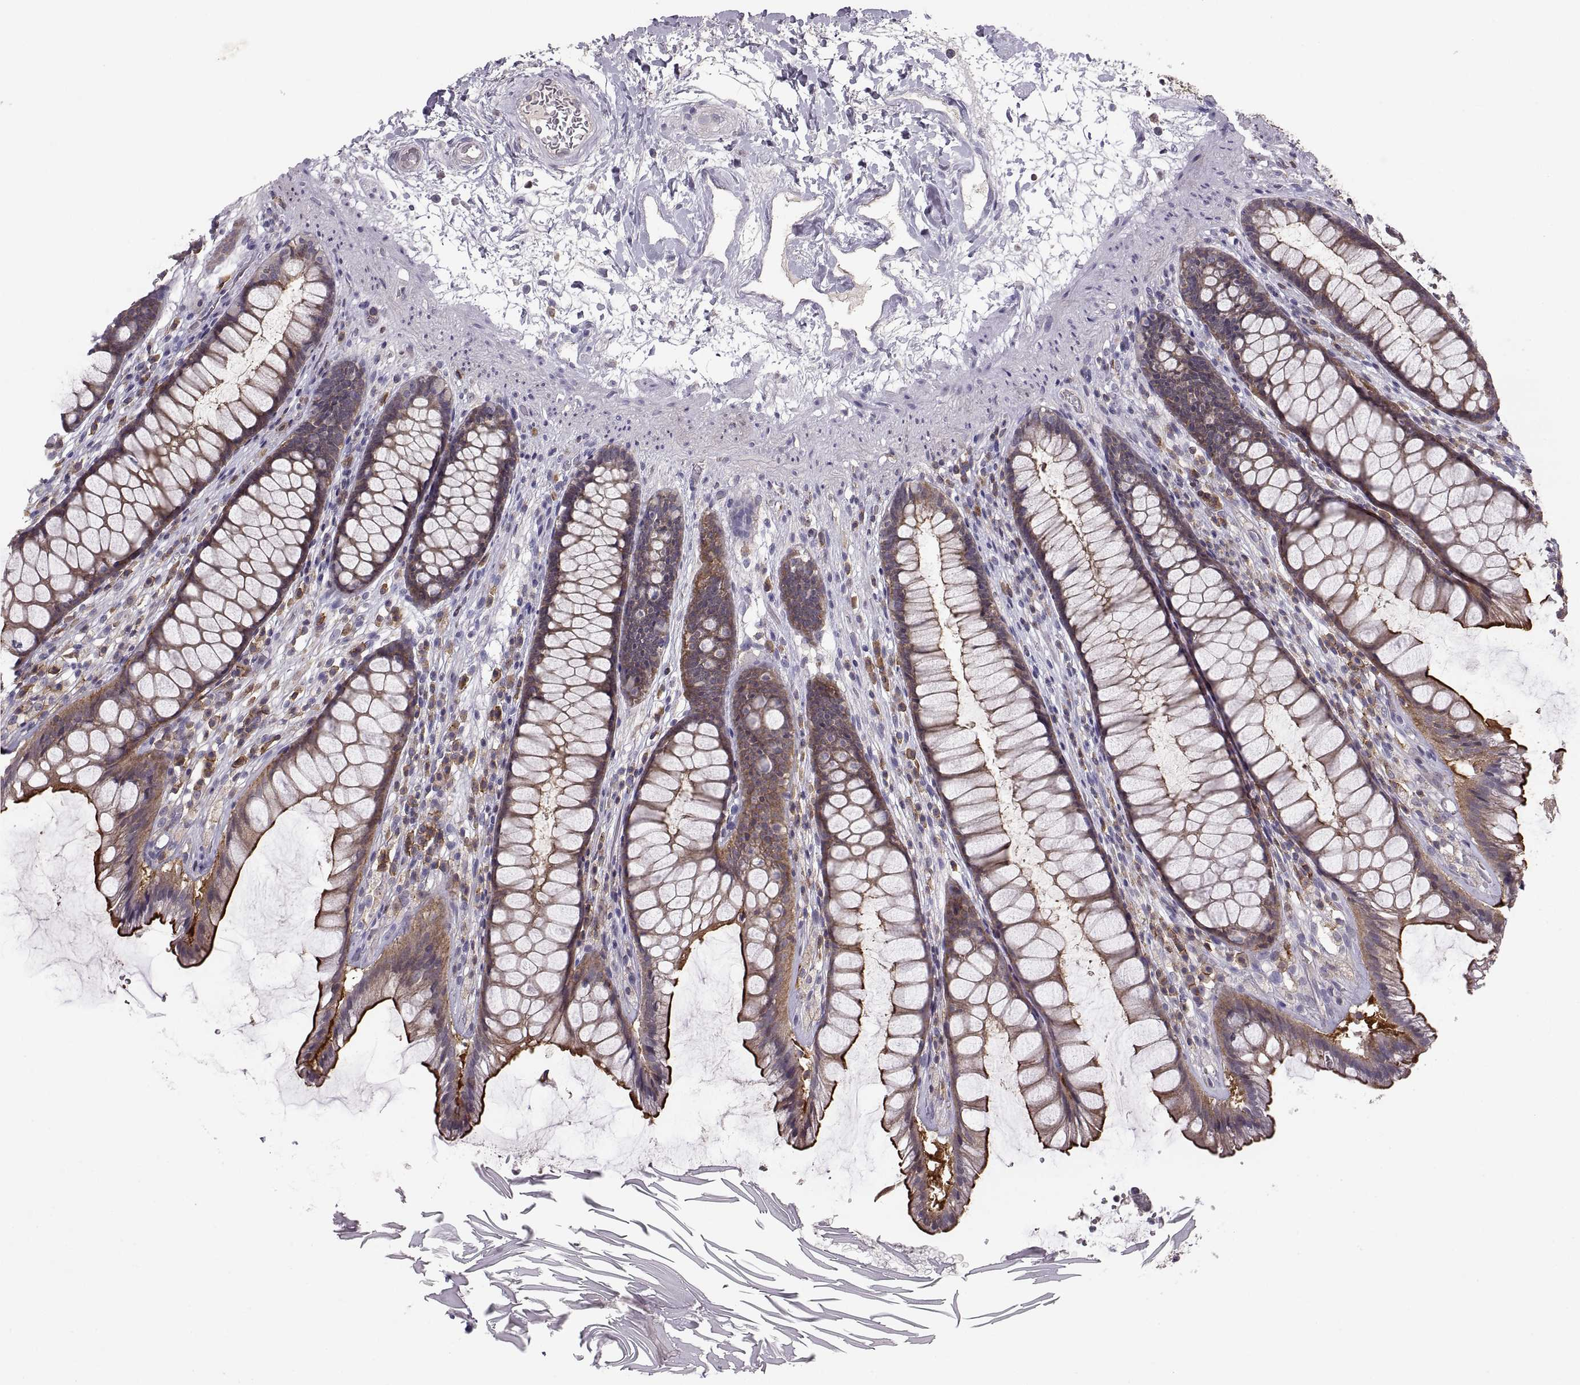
{"staining": {"intensity": "strong", "quantity": "25%-75%", "location": "cytoplasmic/membranous"}, "tissue": "rectum", "cell_type": "Glandular cells", "image_type": "normal", "snomed": [{"axis": "morphology", "description": "Normal tissue, NOS"}, {"axis": "topography", "description": "Rectum"}], "caption": "DAB (3,3'-diaminobenzidine) immunohistochemical staining of unremarkable human rectum shows strong cytoplasmic/membranous protein positivity in approximately 25%-75% of glandular cells. (Stains: DAB (3,3'-diaminobenzidine) in brown, nuclei in blue, Microscopy: brightfield microscopy at high magnification).", "gene": "EZR", "patient": {"sex": "male", "age": 72}}